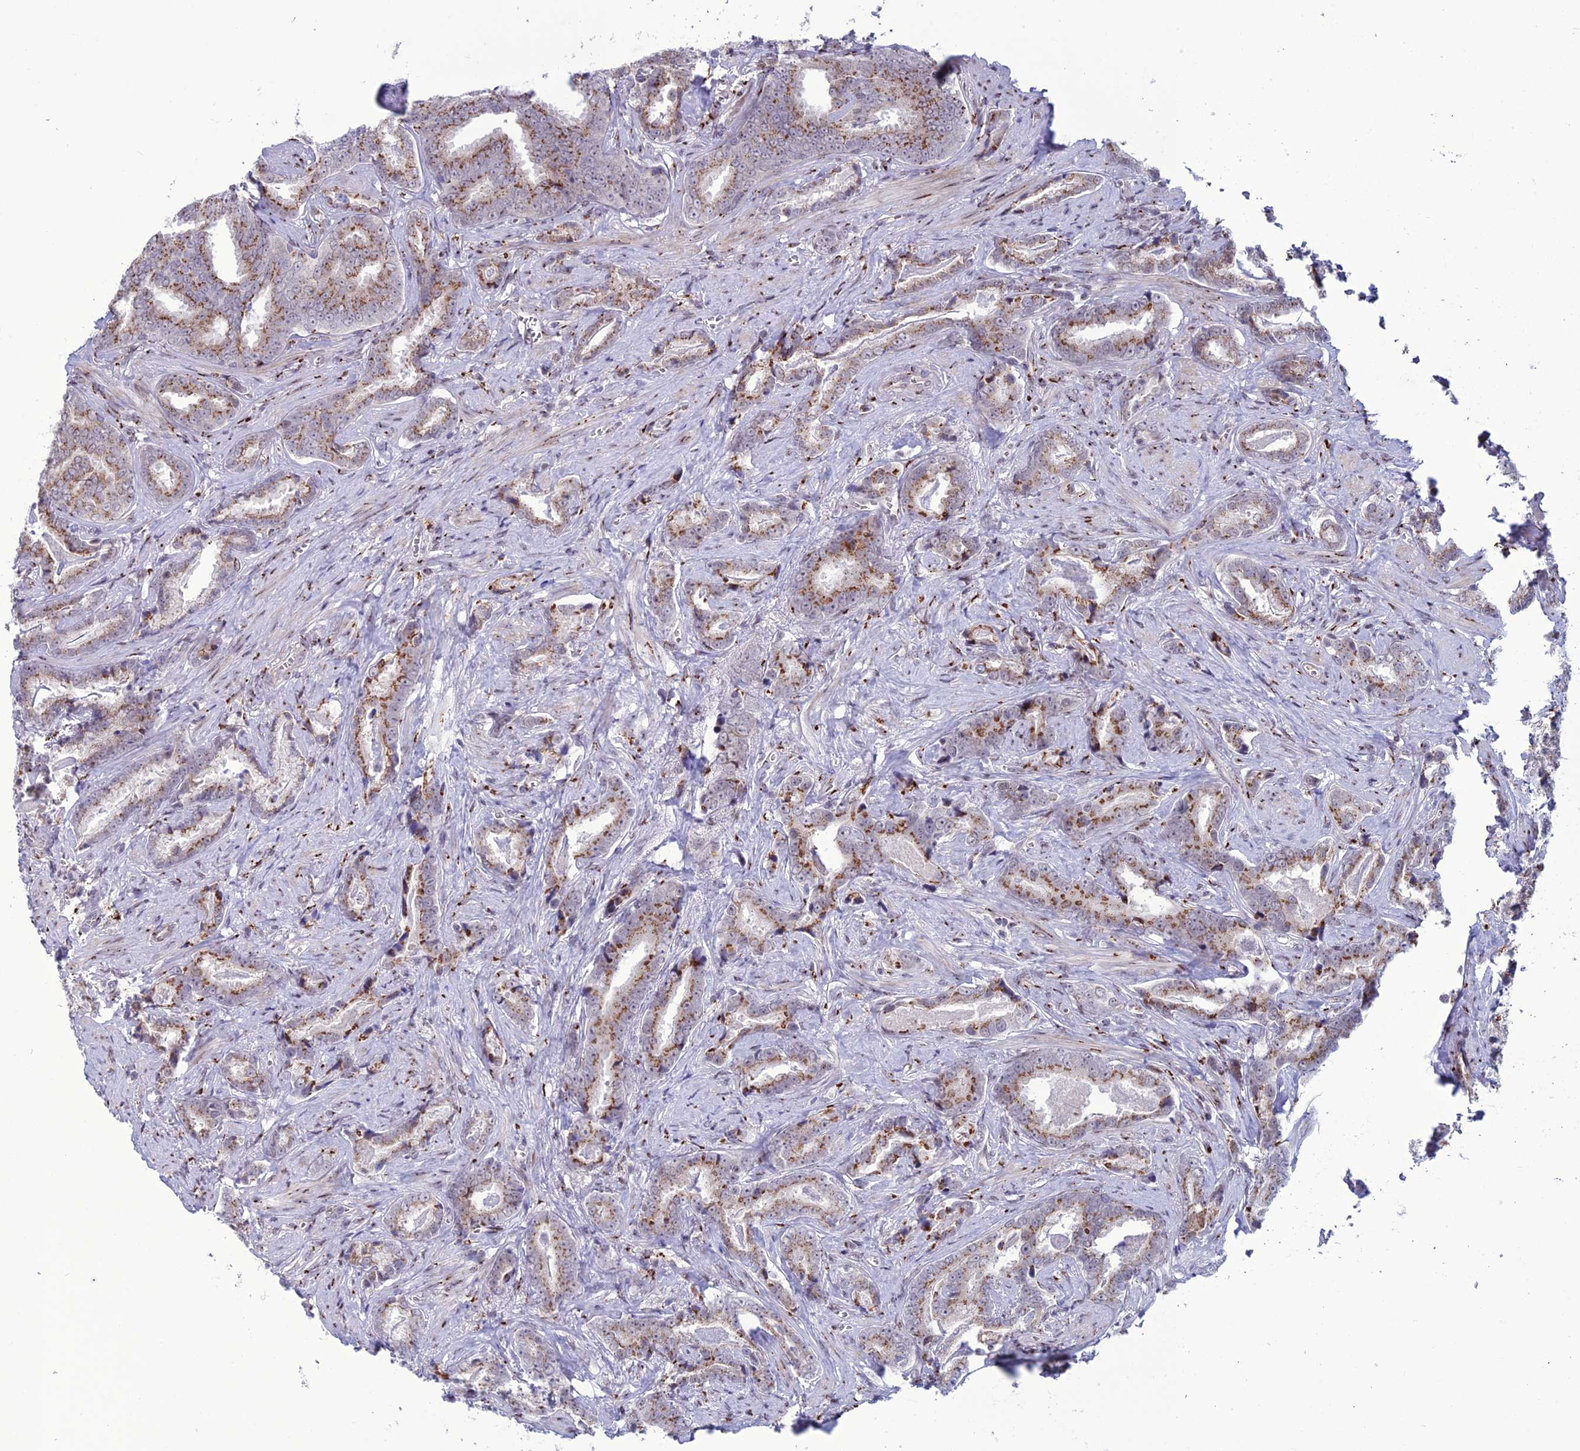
{"staining": {"intensity": "strong", "quantity": "25%-75%", "location": "cytoplasmic/membranous"}, "tissue": "prostate cancer", "cell_type": "Tumor cells", "image_type": "cancer", "snomed": [{"axis": "morphology", "description": "Adenocarcinoma, High grade"}, {"axis": "topography", "description": "Prostate"}], "caption": "Immunohistochemical staining of high-grade adenocarcinoma (prostate) exhibits high levels of strong cytoplasmic/membranous protein expression in approximately 25%-75% of tumor cells.", "gene": "PLEKHA4", "patient": {"sex": "male", "age": 67}}